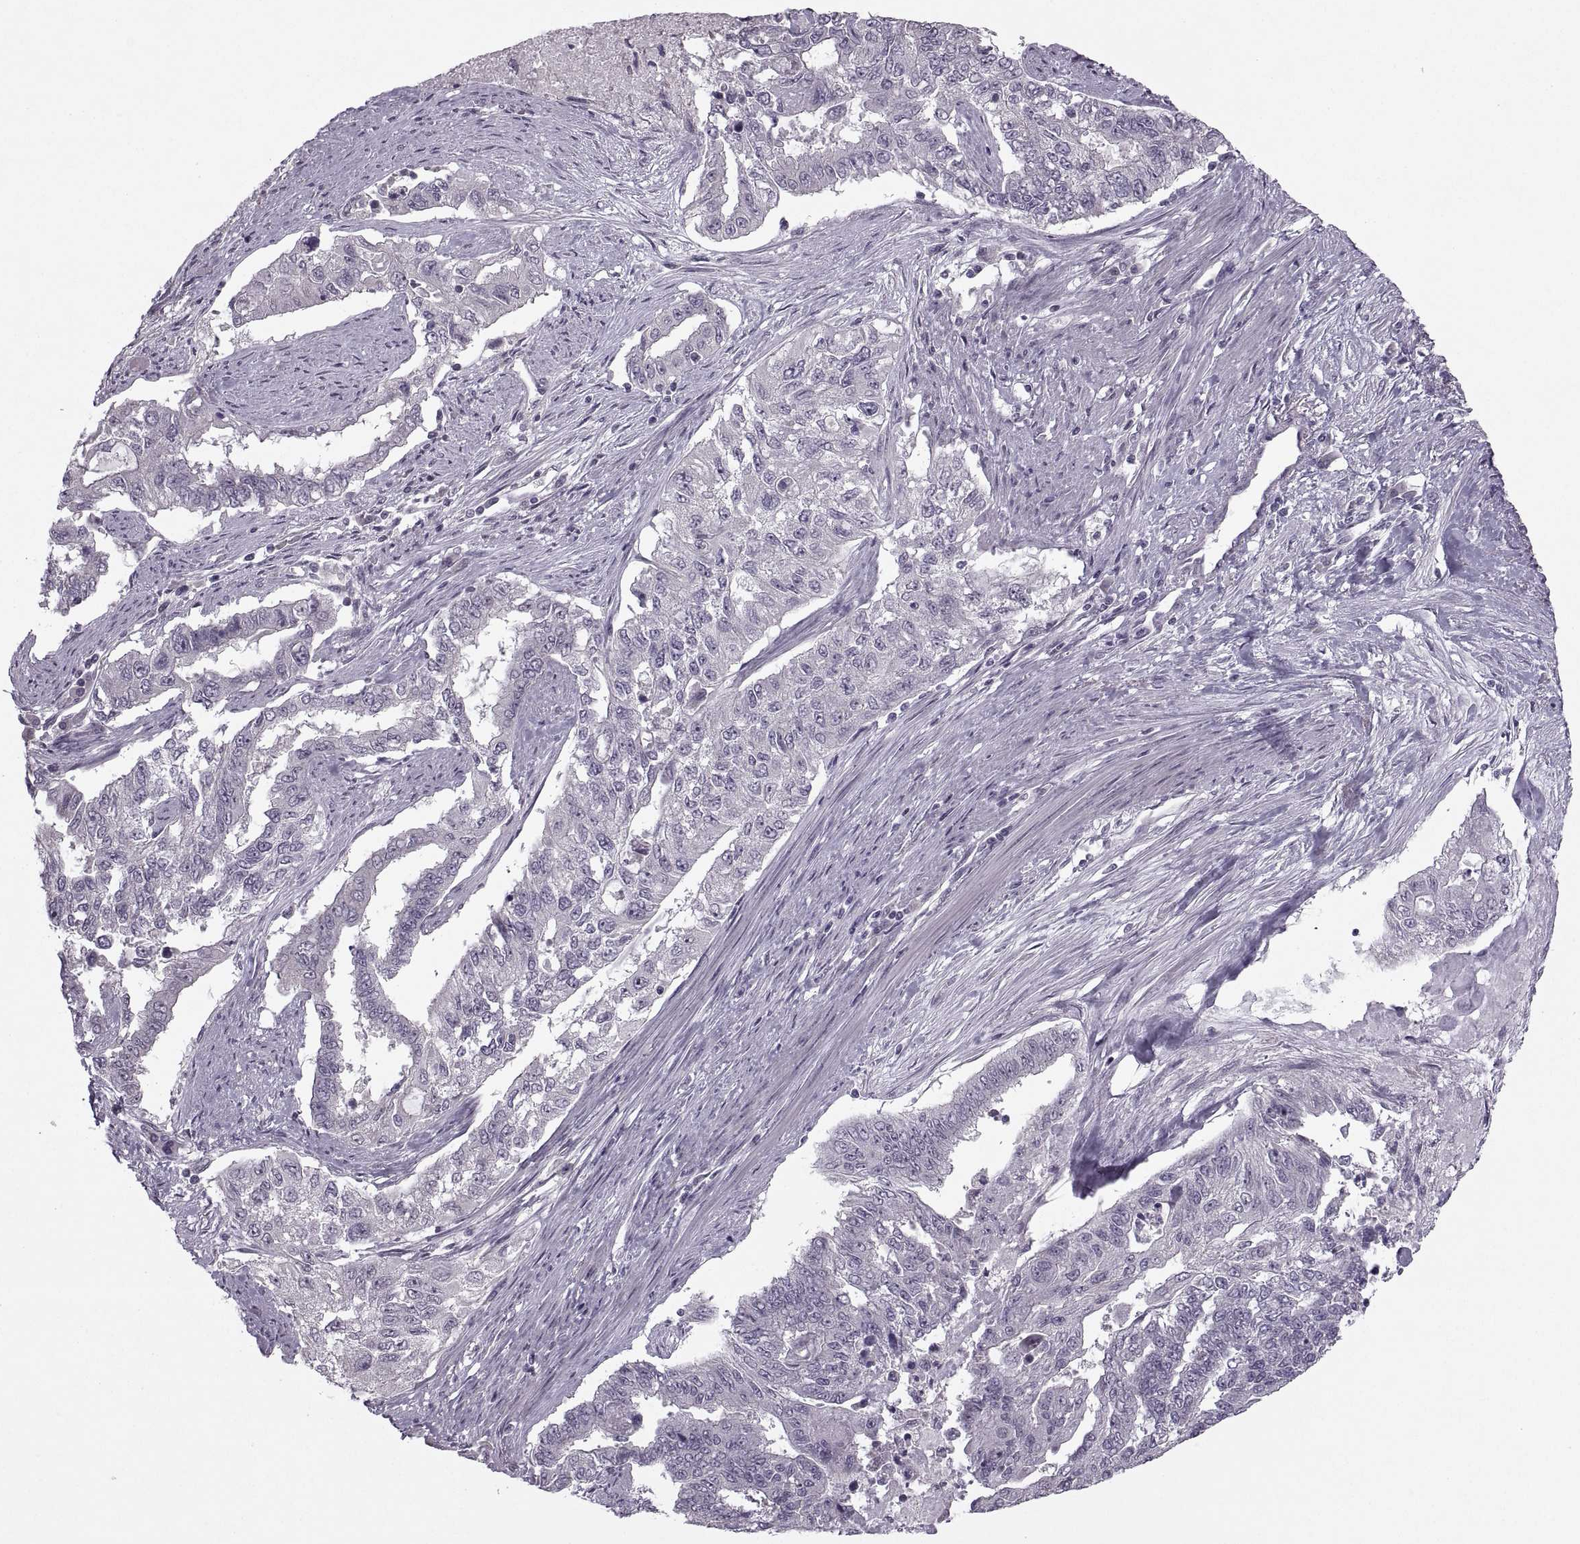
{"staining": {"intensity": "negative", "quantity": "none", "location": "none"}, "tissue": "endometrial cancer", "cell_type": "Tumor cells", "image_type": "cancer", "snomed": [{"axis": "morphology", "description": "Adenocarcinoma, NOS"}, {"axis": "topography", "description": "Uterus"}], "caption": "This is an IHC micrograph of human adenocarcinoma (endometrial). There is no positivity in tumor cells.", "gene": "MGAT4D", "patient": {"sex": "female", "age": 59}}